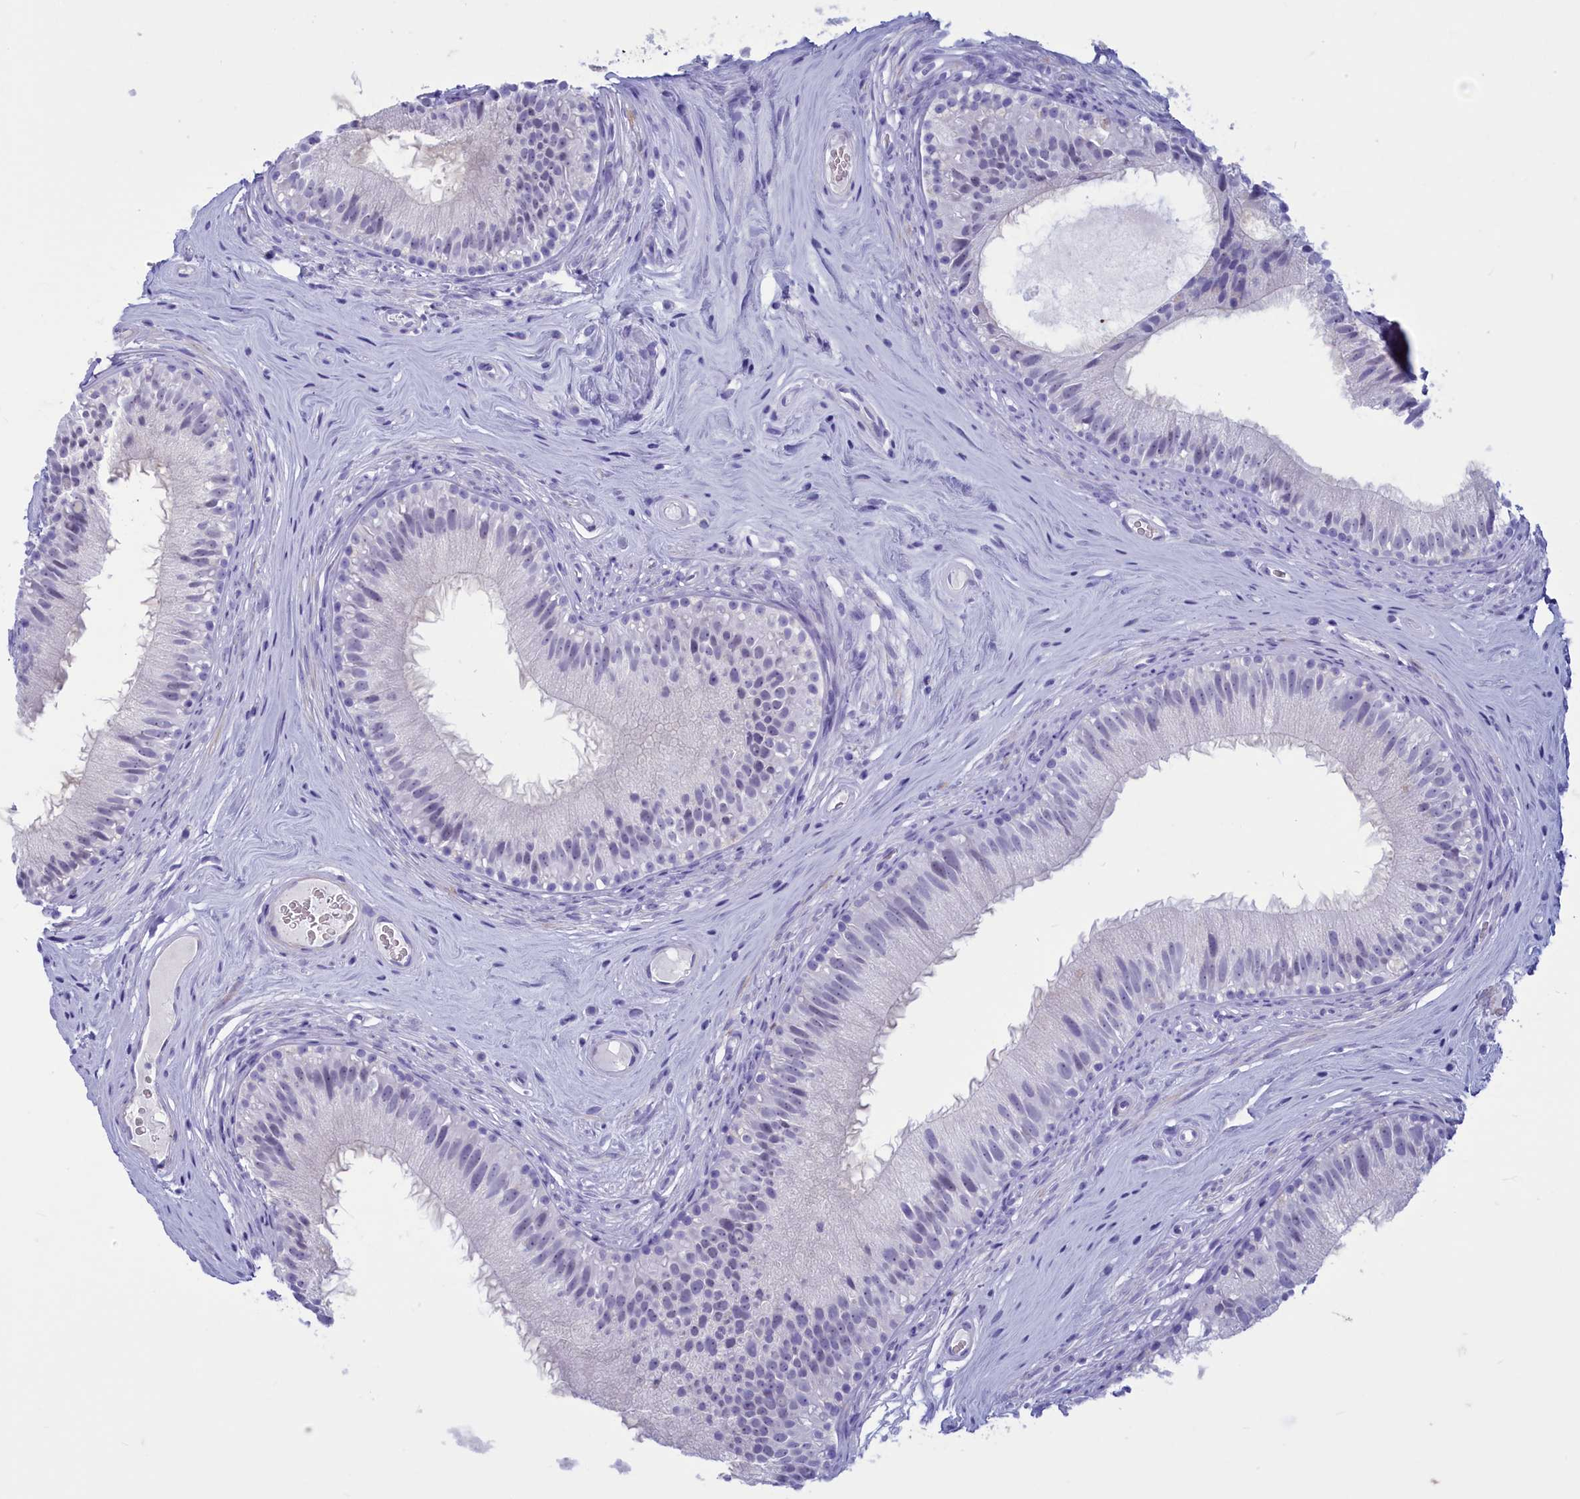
{"staining": {"intensity": "negative", "quantity": "none", "location": "none"}, "tissue": "epididymis", "cell_type": "Glandular cells", "image_type": "normal", "snomed": [{"axis": "morphology", "description": "Normal tissue, NOS"}, {"axis": "topography", "description": "Epididymis"}], "caption": "The IHC histopathology image has no significant positivity in glandular cells of epididymis. Nuclei are stained in blue.", "gene": "GAPDHS", "patient": {"sex": "male", "age": 45}}